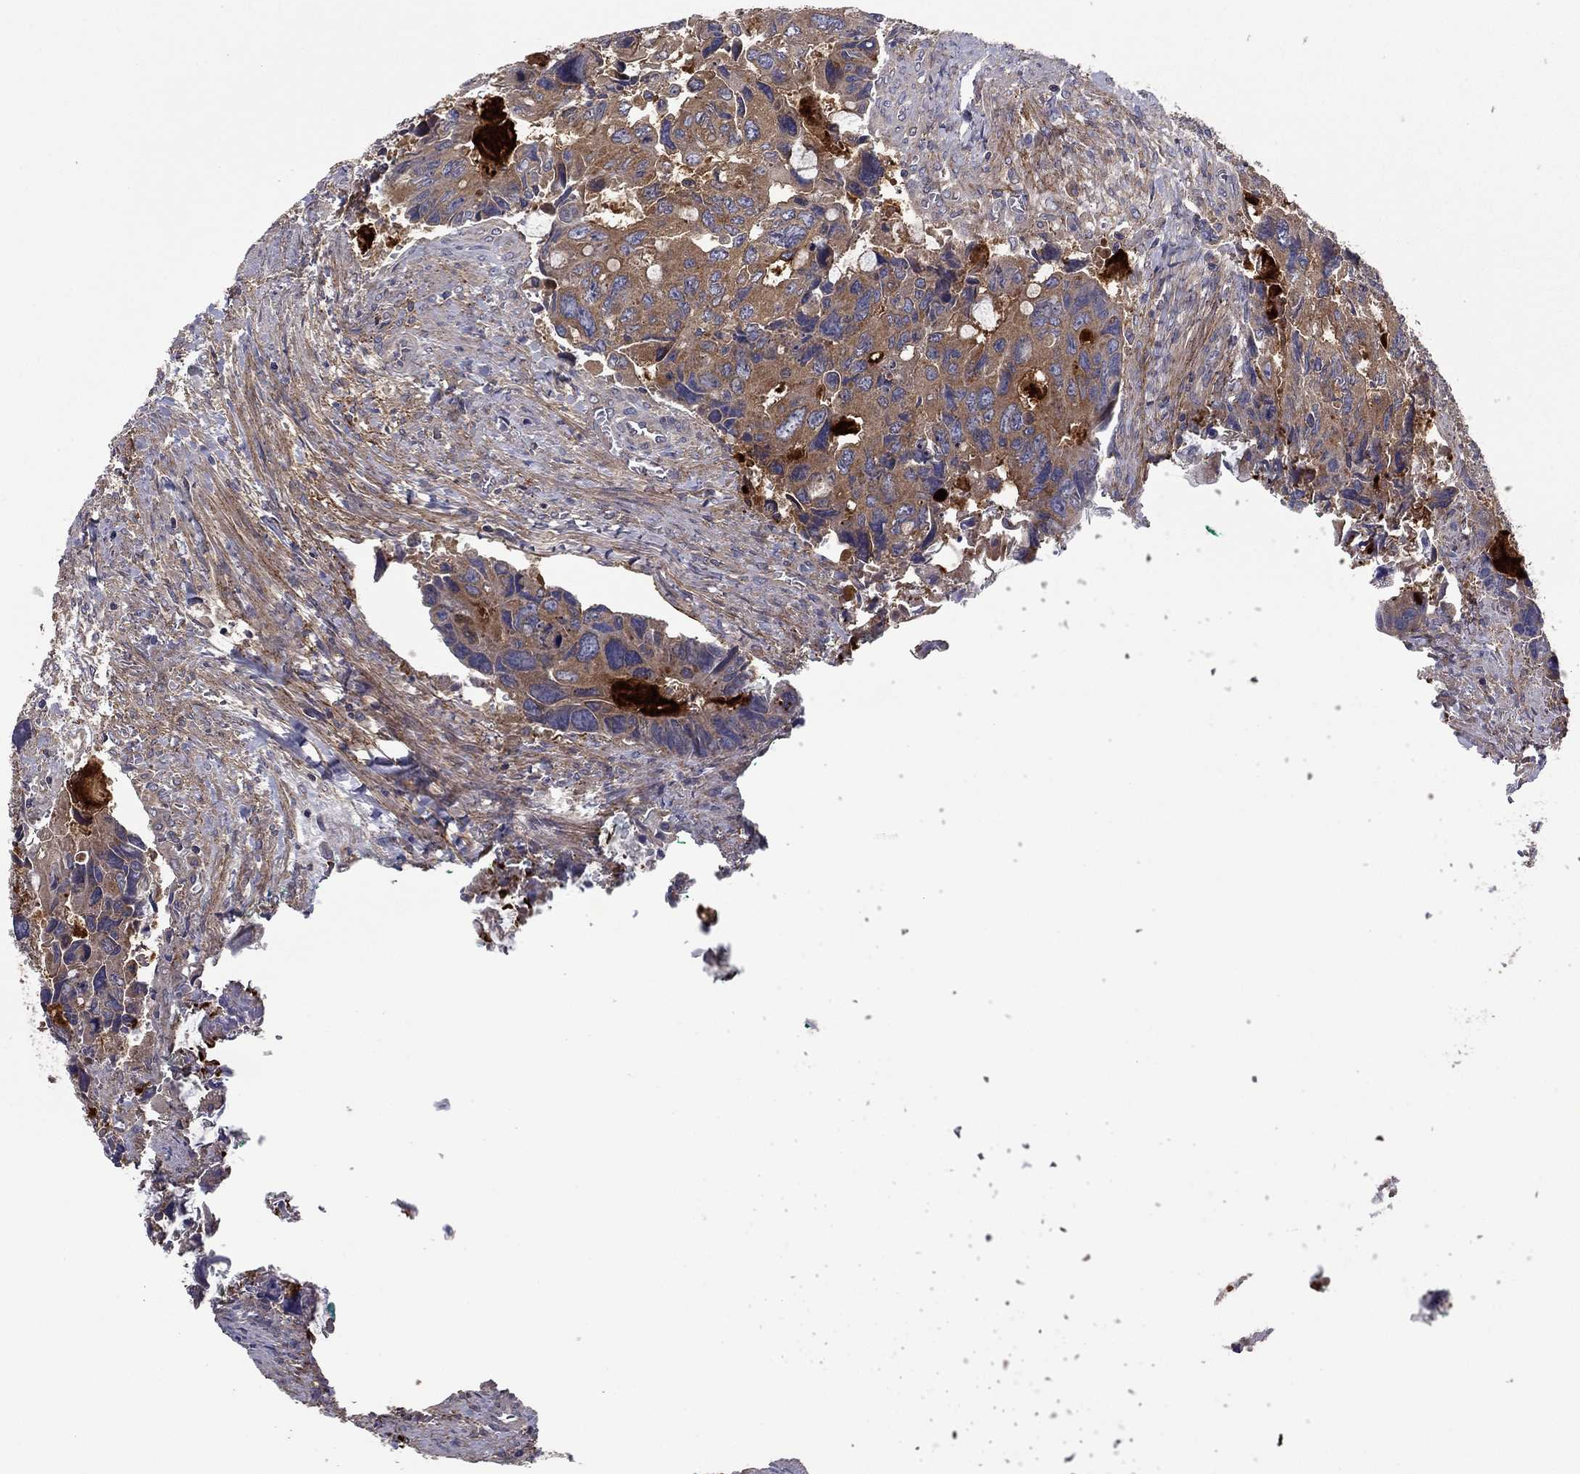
{"staining": {"intensity": "moderate", "quantity": "25%-75%", "location": "cytoplasmic/membranous"}, "tissue": "colorectal cancer", "cell_type": "Tumor cells", "image_type": "cancer", "snomed": [{"axis": "morphology", "description": "Adenocarcinoma, NOS"}, {"axis": "topography", "description": "Rectum"}], "caption": "Human colorectal adenocarcinoma stained for a protein (brown) exhibits moderate cytoplasmic/membranous positive staining in about 25%-75% of tumor cells.", "gene": "RNF123", "patient": {"sex": "male", "age": 62}}